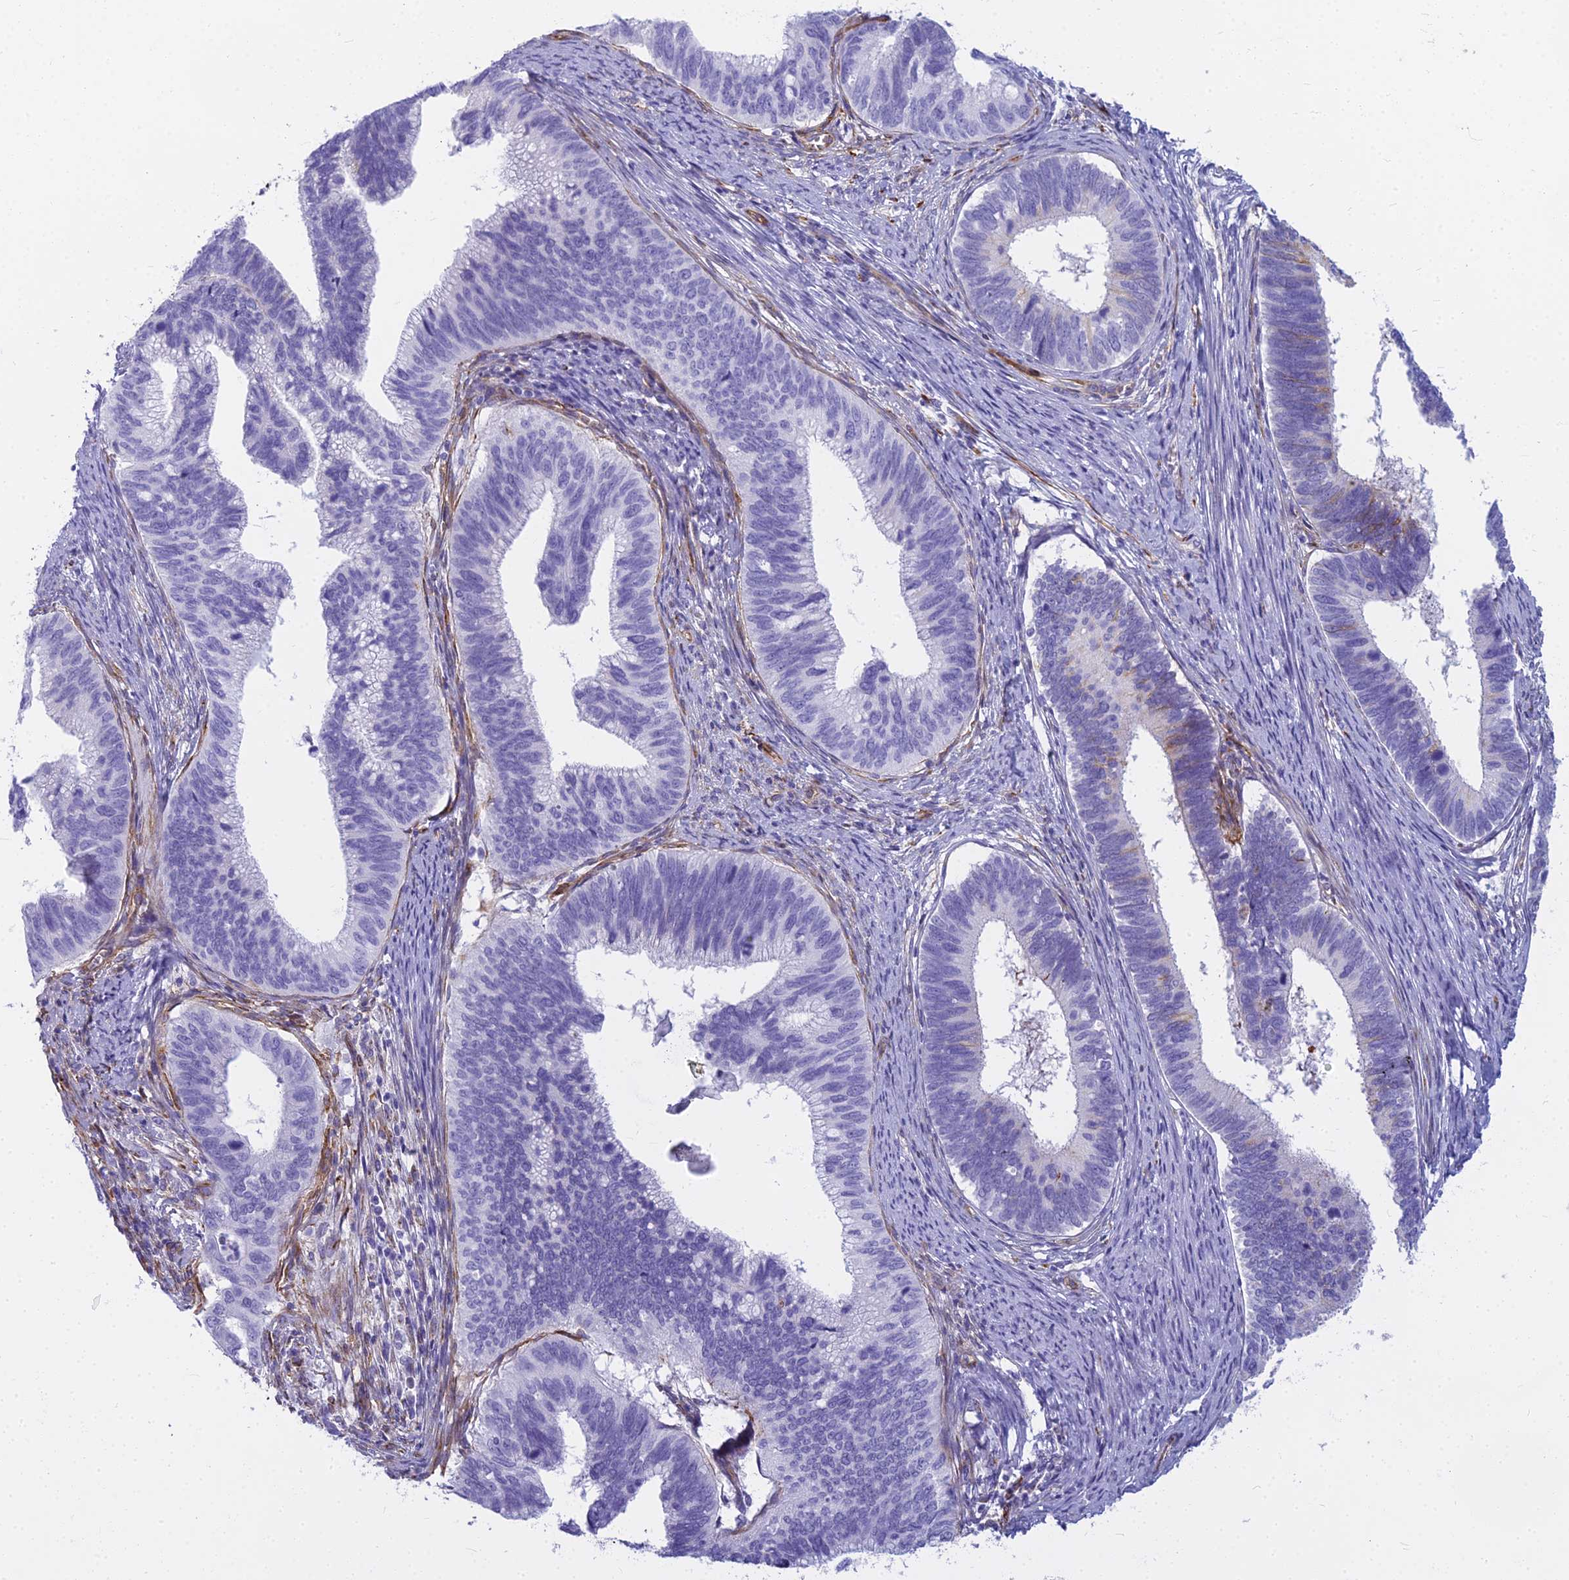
{"staining": {"intensity": "negative", "quantity": "none", "location": "none"}, "tissue": "cervical cancer", "cell_type": "Tumor cells", "image_type": "cancer", "snomed": [{"axis": "morphology", "description": "Adenocarcinoma, NOS"}, {"axis": "topography", "description": "Cervix"}], "caption": "This micrograph is of adenocarcinoma (cervical) stained with IHC to label a protein in brown with the nuclei are counter-stained blue. There is no expression in tumor cells.", "gene": "EVI2A", "patient": {"sex": "female", "age": 42}}